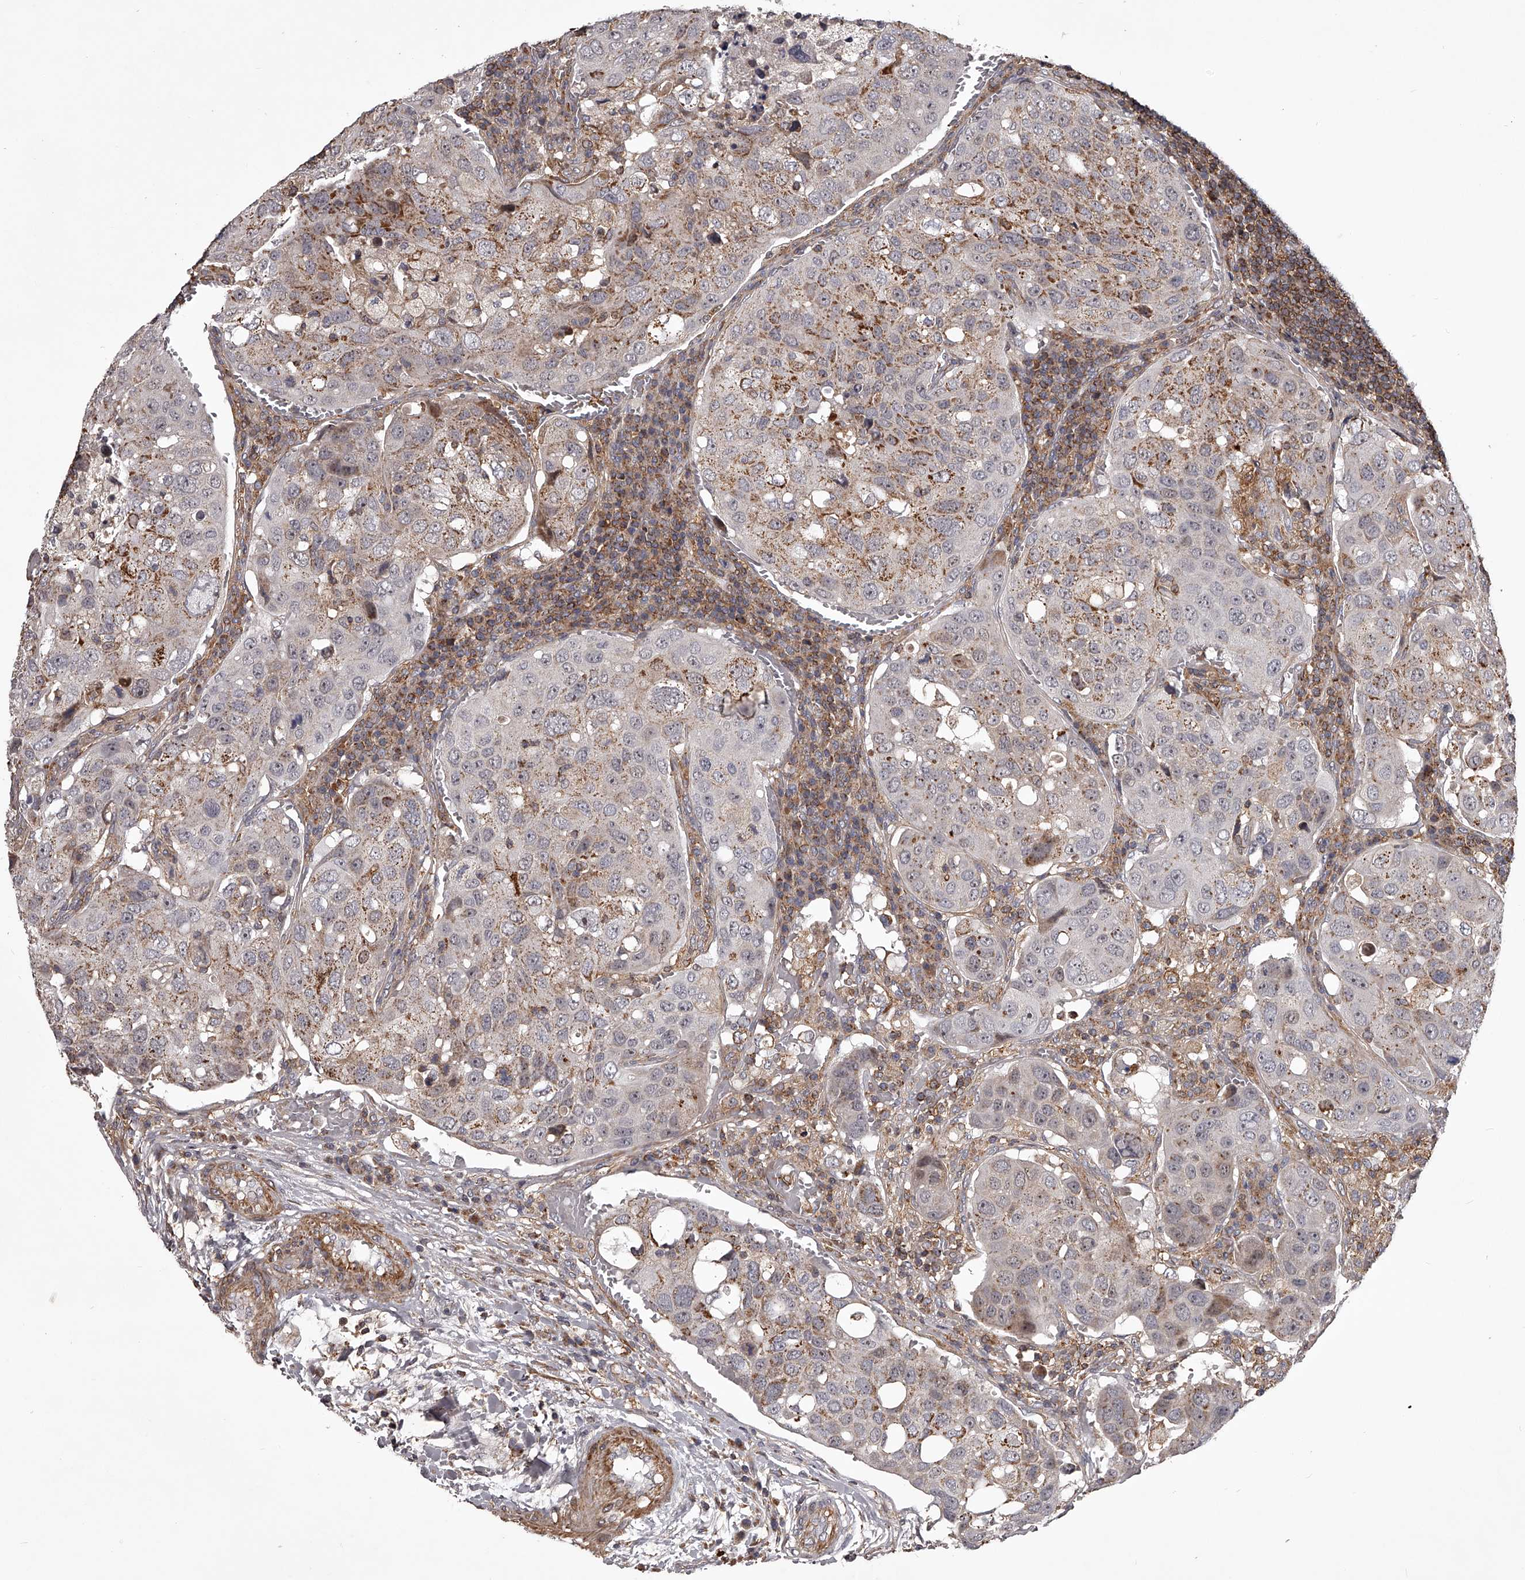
{"staining": {"intensity": "moderate", "quantity": "25%-75%", "location": "cytoplasmic/membranous"}, "tissue": "urothelial cancer", "cell_type": "Tumor cells", "image_type": "cancer", "snomed": [{"axis": "morphology", "description": "Urothelial carcinoma, High grade"}, {"axis": "topography", "description": "Lymph node"}, {"axis": "topography", "description": "Urinary bladder"}], "caption": "Brown immunohistochemical staining in human urothelial cancer displays moderate cytoplasmic/membranous positivity in approximately 25%-75% of tumor cells.", "gene": "RRP36", "patient": {"sex": "male", "age": 51}}